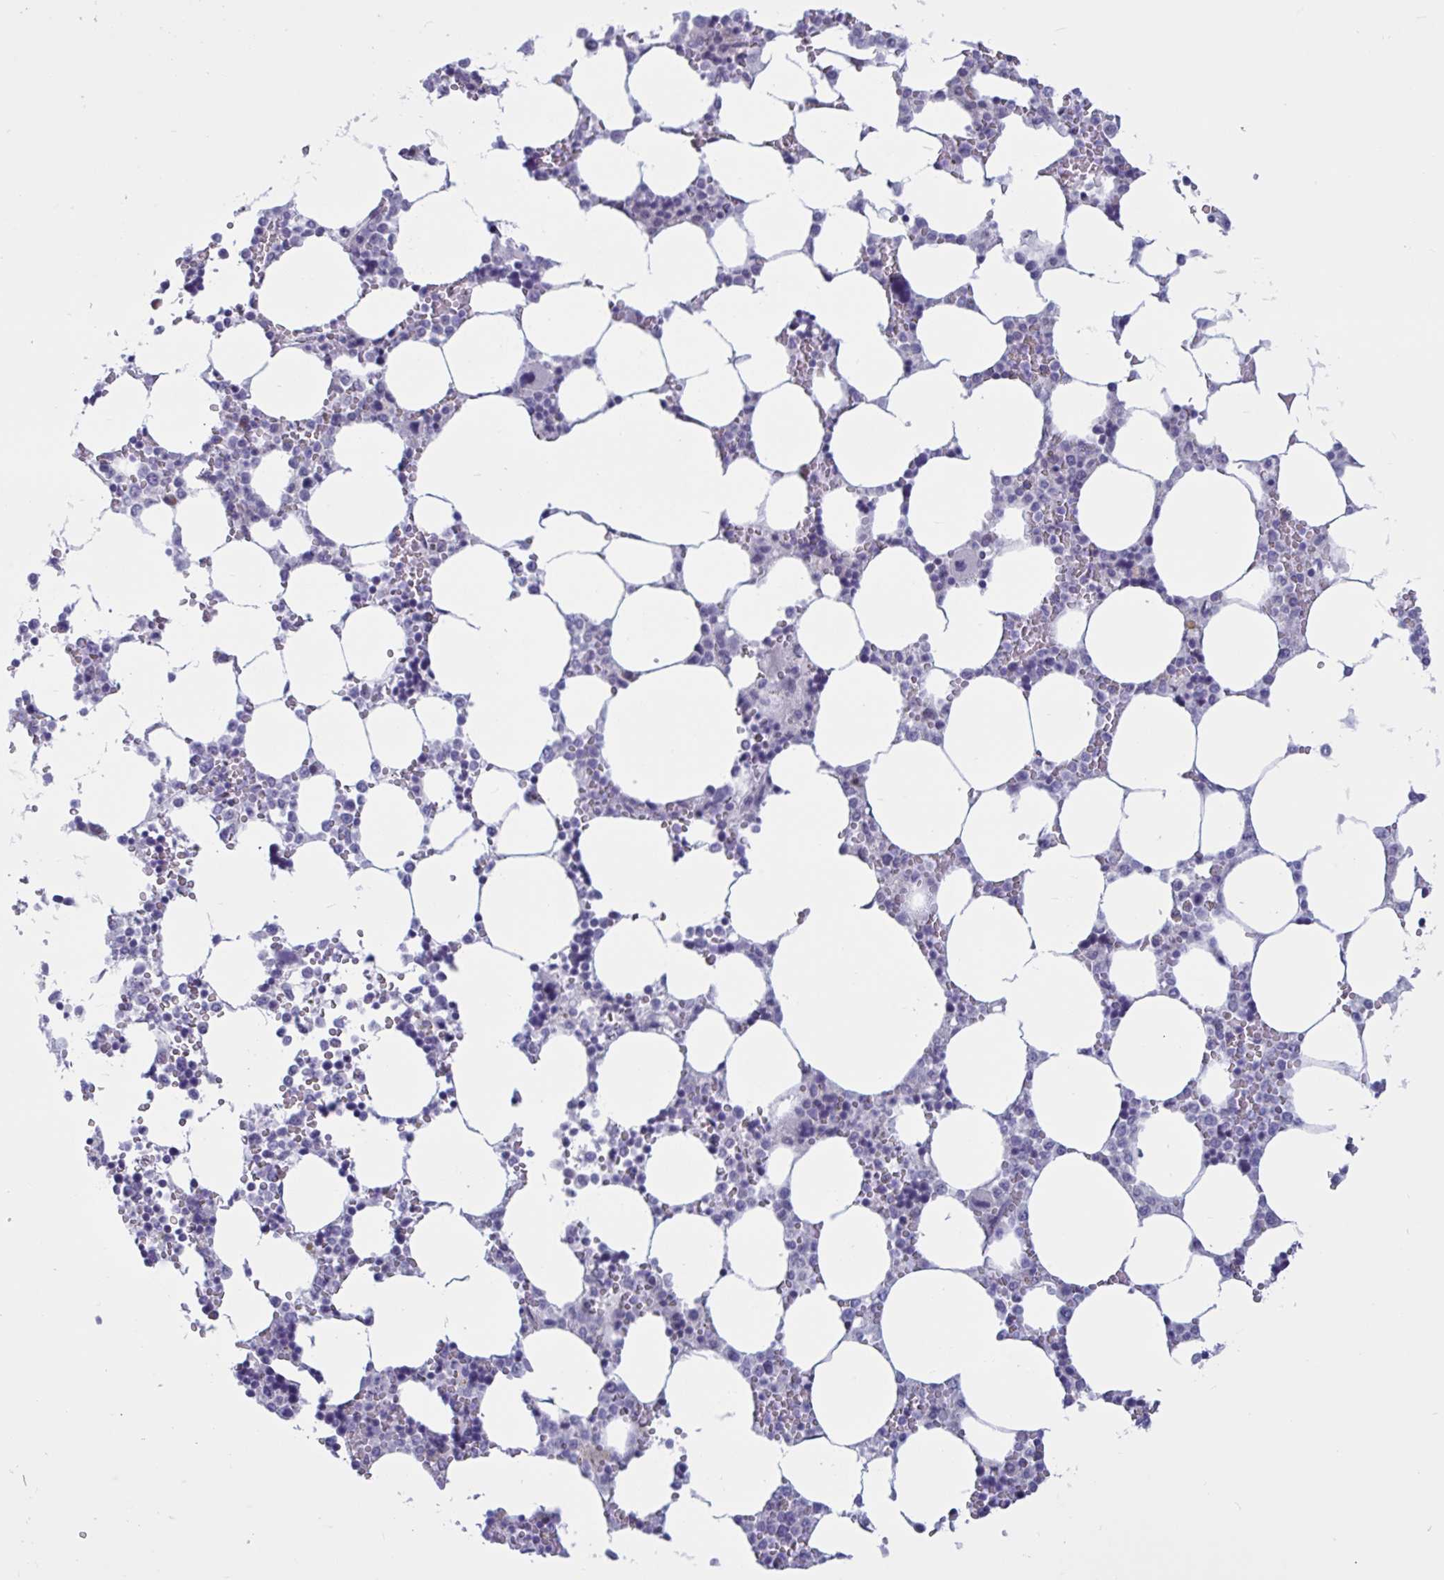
{"staining": {"intensity": "negative", "quantity": "none", "location": "none"}, "tissue": "bone marrow", "cell_type": "Hematopoietic cells", "image_type": "normal", "snomed": [{"axis": "morphology", "description": "Normal tissue, NOS"}, {"axis": "topography", "description": "Bone marrow"}], "caption": "This is a micrograph of immunohistochemistry staining of unremarkable bone marrow, which shows no expression in hematopoietic cells. Nuclei are stained in blue.", "gene": "TCEAL8", "patient": {"sex": "male", "age": 64}}